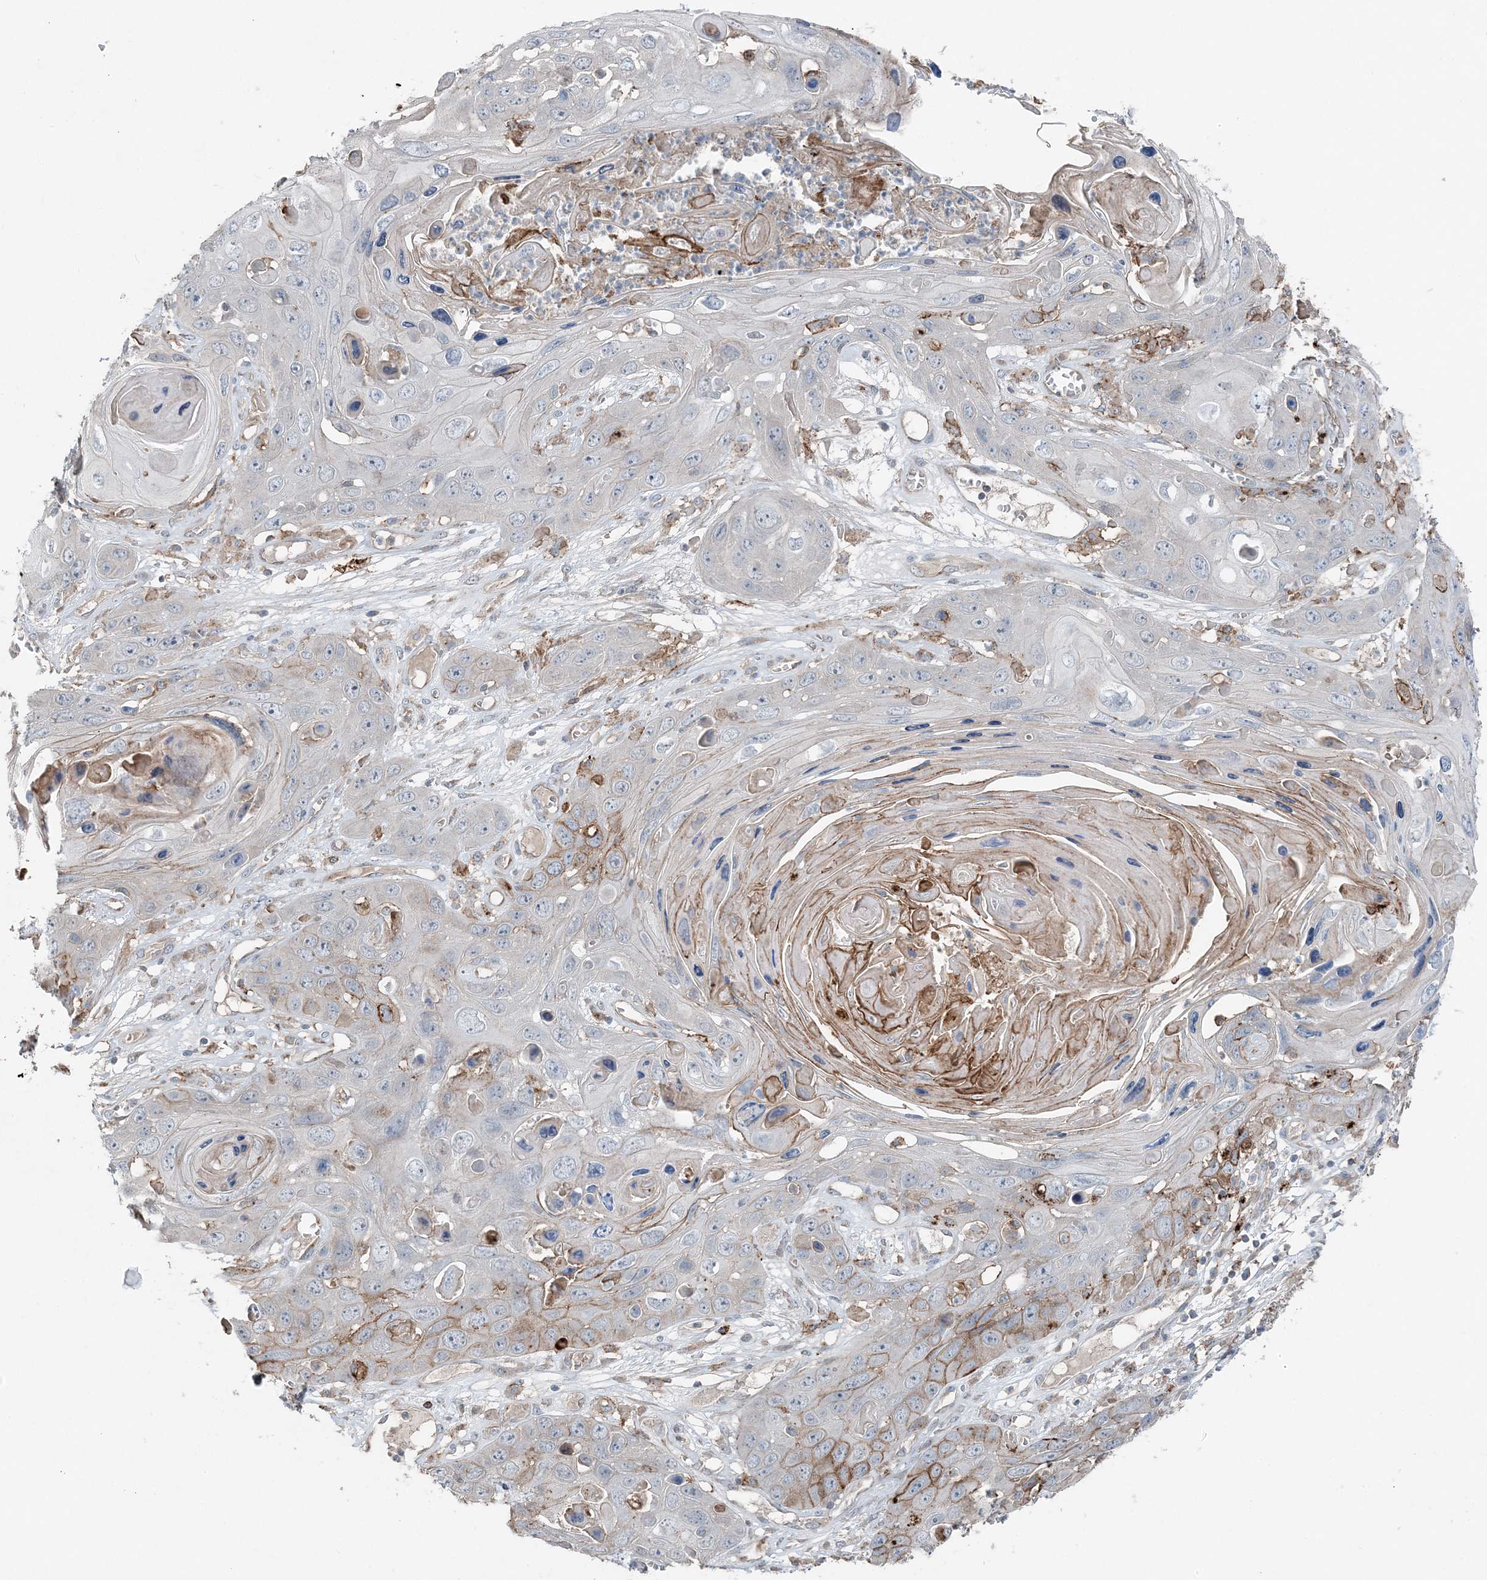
{"staining": {"intensity": "moderate", "quantity": "<25%", "location": "cytoplasmic/membranous"}, "tissue": "skin cancer", "cell_type": "Tumor cells", "image_type": "cancer", "snomed": [{"axis": "morphology", "description": "Squamous cell carcinoma, NOS"}, {"axis": "topography", "description": "Skin"}], "caption": "DAB immunohistochemical staining of skin cancer demonstrates moderate cytoplasmic/membranous protein staining in approximately <25% of tumor cells.", "gene": "KY", "patient": {"sex": "male", "age": 55}}